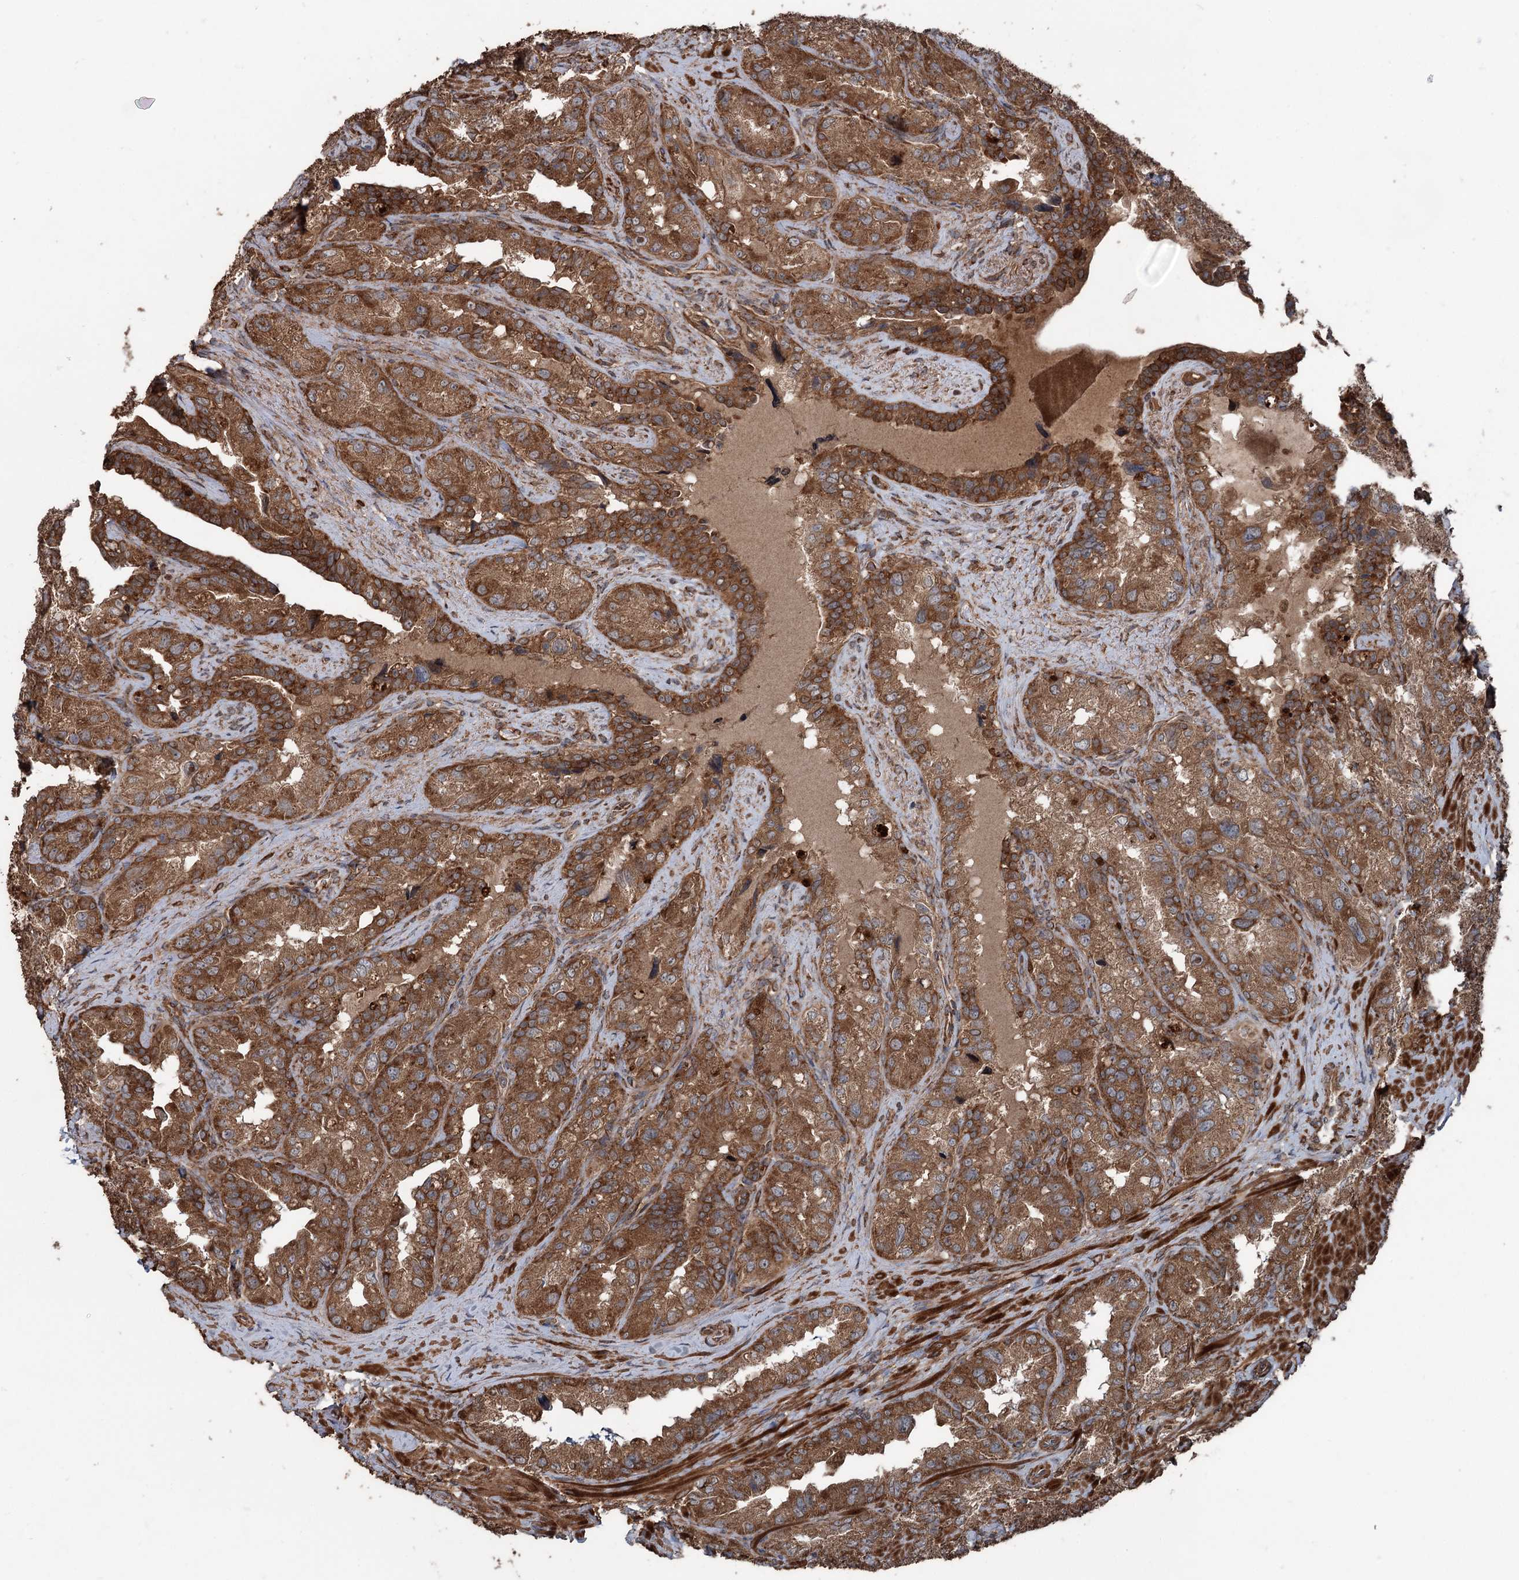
{"staining": {"intensity": "strong", "quantity": ">75%", "location": "cytoplasmic/membranous"}, "tissue": "seminal vesicle", "cell_type": "Glandular cells", "image_type": "normal", "snomed": [{"axis": "morphology", "description": "Normal tissue, NOS"}, {"axis": "topography", "description": "Seminal veicle"}, {"axis": "topography", "description": "Peripheral nerve tissue"}], "caption": "Immunohistochemical staining of unremarkable seminal vesicle shows high levels of strong cytoplasmic/membranous positivity in about >75% of glandular cells.", "gene": "RNF214", "patient": {"sex": "male", "age": 67}}